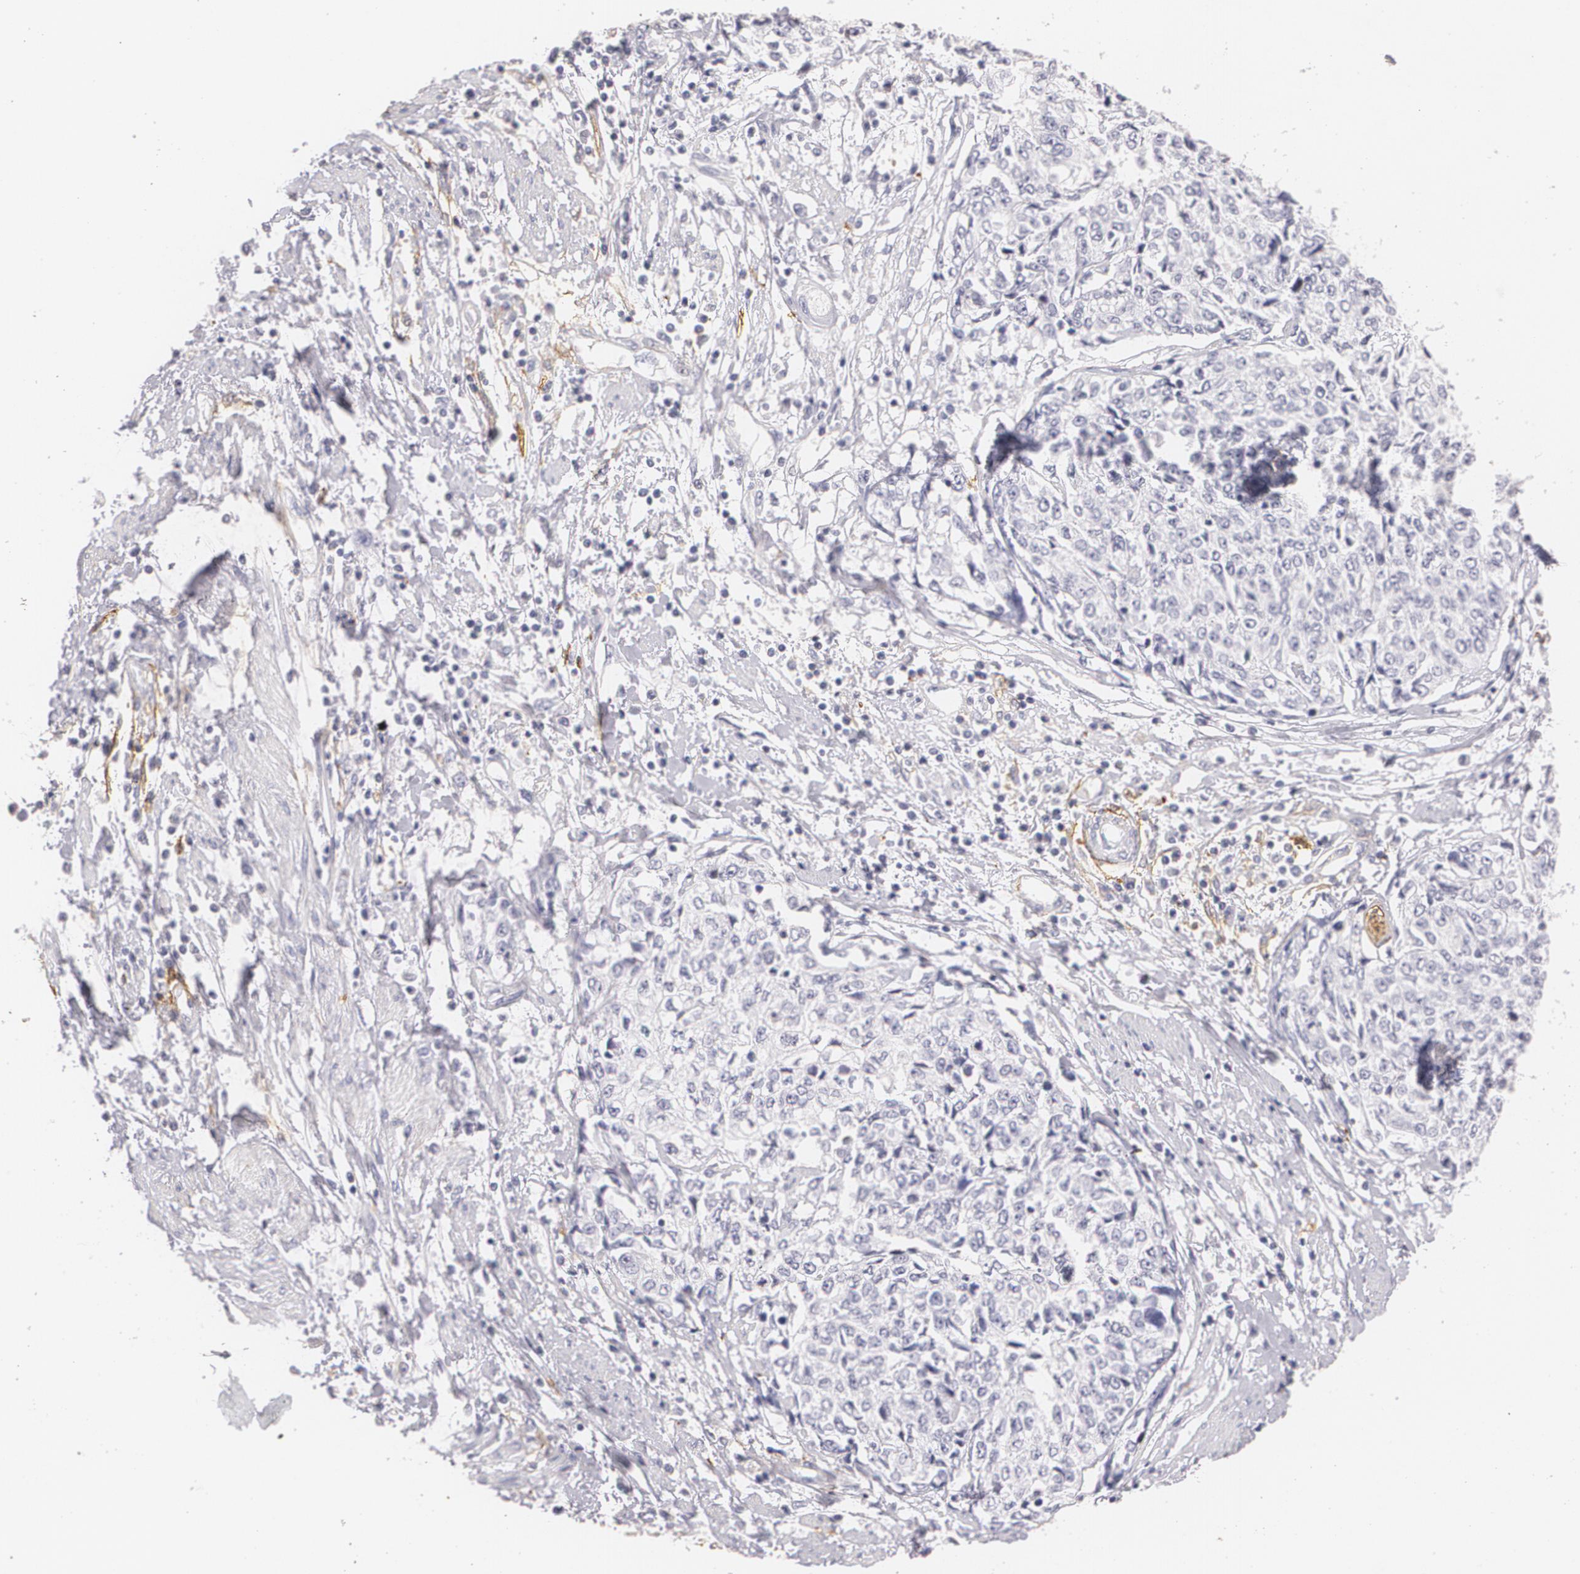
{"staining": {"intensity": "negative", "quantity": "none", "location": "none"}, "tissue": "cervical cancer", "cell_type": "Tumor cells", "image_type": "cancer", "snomed": [{"axis": "morphology", "description": "Squamous cell carcinoma, NOS"}, {"axis": "topography", "description": "Cervix"}], "caption": "Immunohistochemistry (IHC) micrograph of neoplastic tissue: cervical cancer (squamous cell carcinoma) stained with DAB (3,3'-diaminobenzidine) demonstrates no significant protein expression in tumor cells.", "gene": "NGFR", "patient": {"sex": "female", "age": 57}}